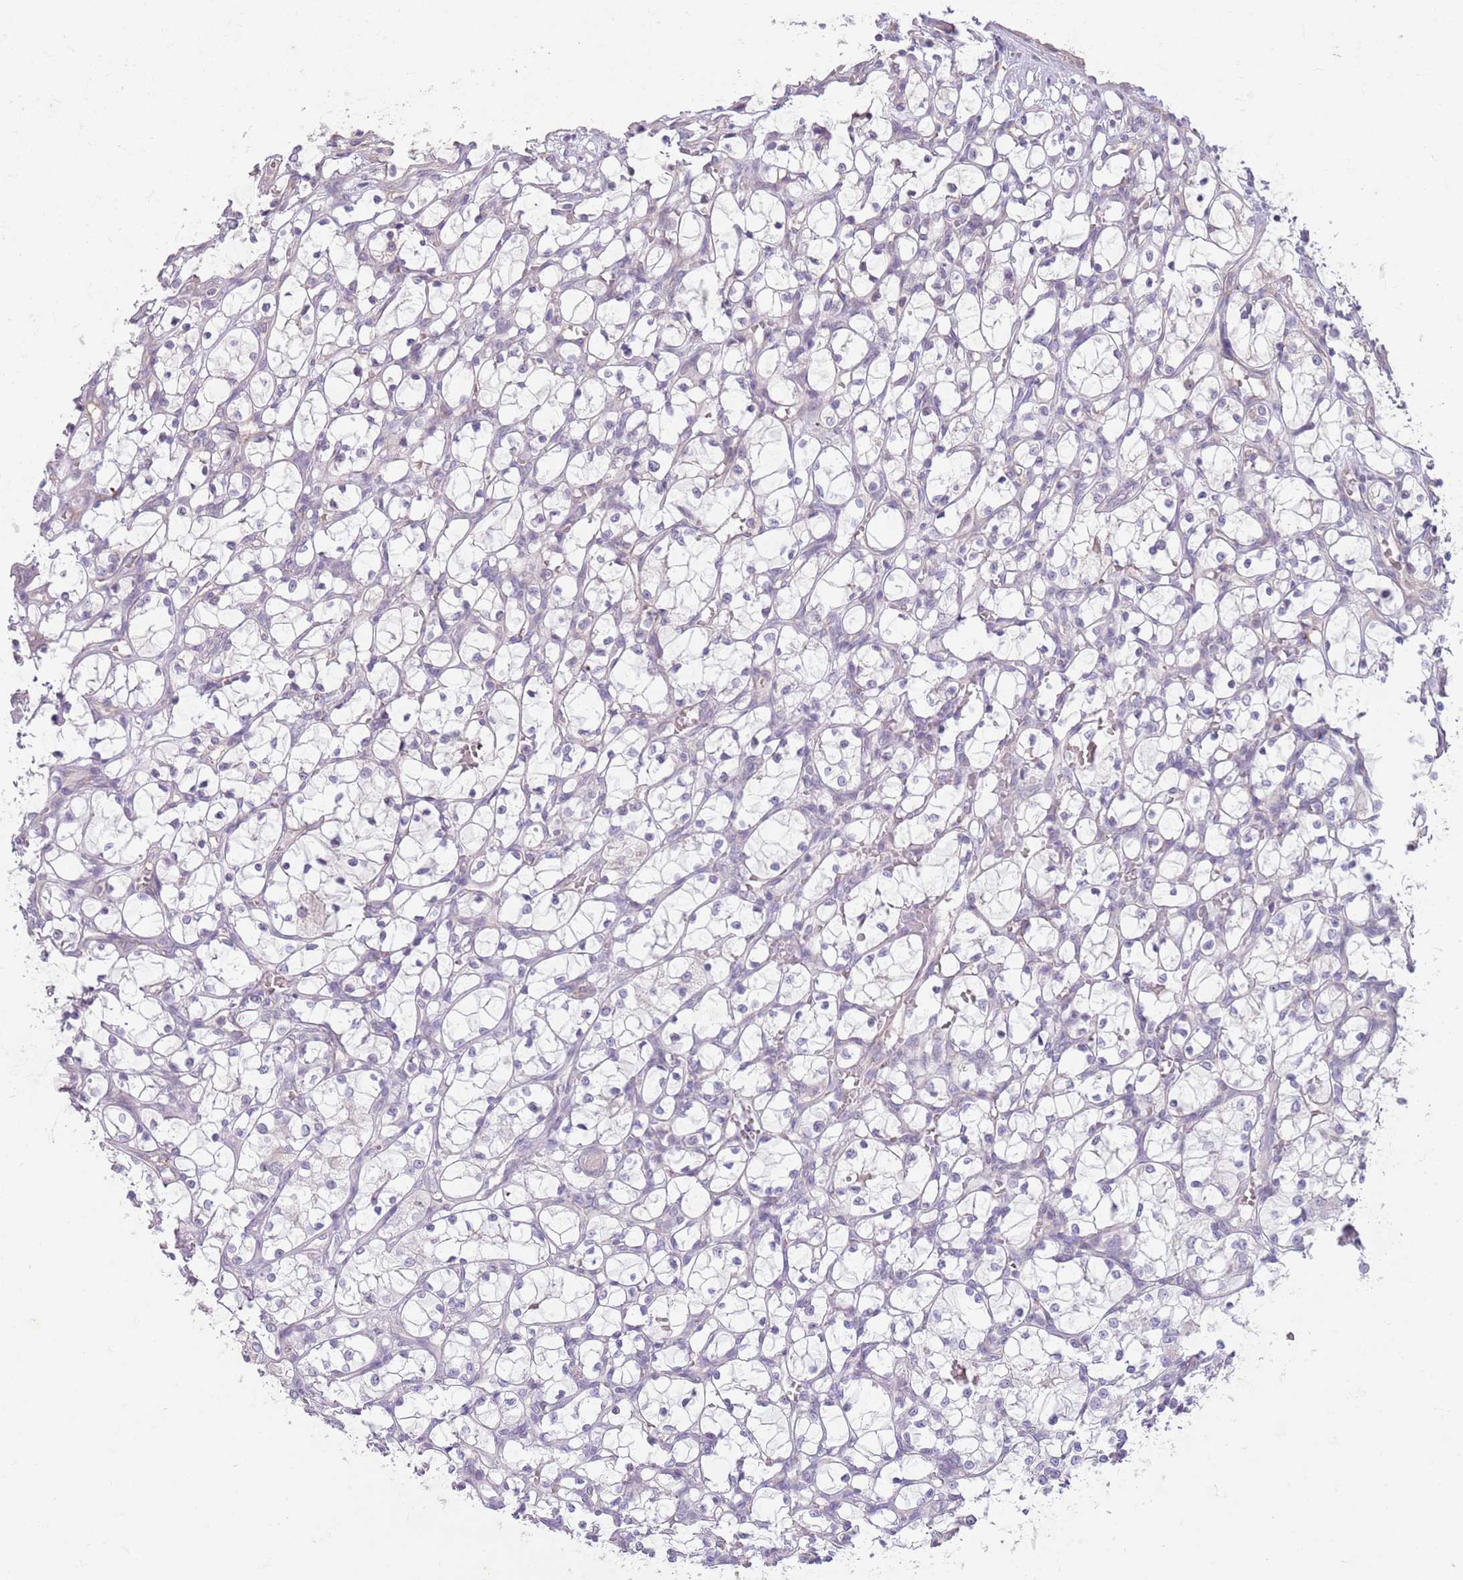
{"staining": {"intensity": "negative", "quantity": "none", "location": "none"}, "tissue": "renal cancer", "cell_type": "Tumor cells", "image_type": "cancer", "snomed": [{"axis": "morphology", "description": "Adenocarcinoma, NOS"}, {"axis": "topography", "description": "Kidney"}], "caption": "Renal adenocarcinoma was stained to show a protein in brown. There is no significant staining in tumor cells.", "gene": "LDHD", "patient": {"sex": "female", "age": 69}}